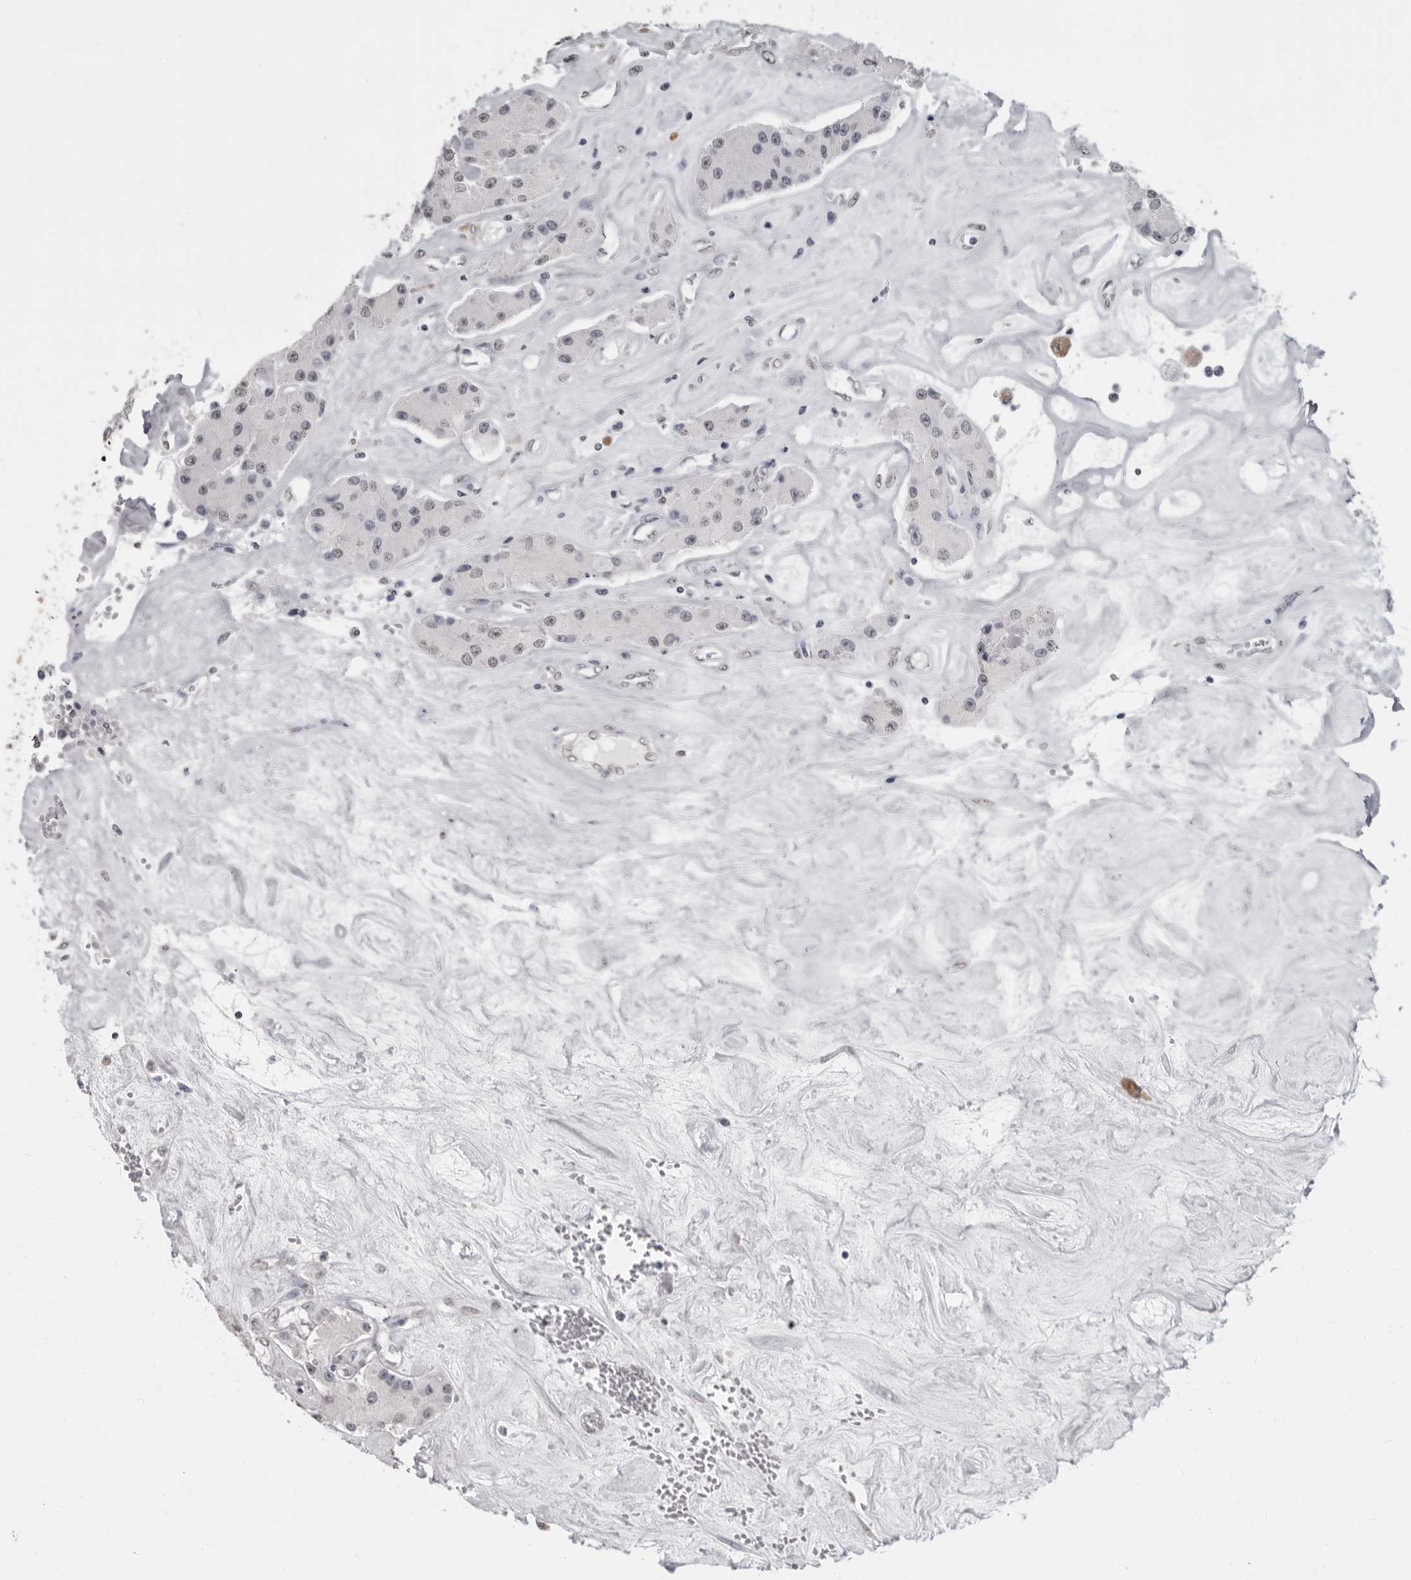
{"staining": {"intensity": "weak", "quantity": ">75%", "location": "nuclear"}, "tissue": "carcinoid", "cell_type": "Tumor cells", "image_type": "cancer", "snomed": [{"axis": "morphology", "description": "Carcinoid, malignant, NOS"}, {"axis": "topography", "description": "Pancreas"}], "caption": "About >75% of tumor cells in human carcinoid show weak nuclear protein expression as visualized by brown immunohistochemical staining.", "gene": "HEPACAM", "patient": {"sex": "male", "age": 41}}